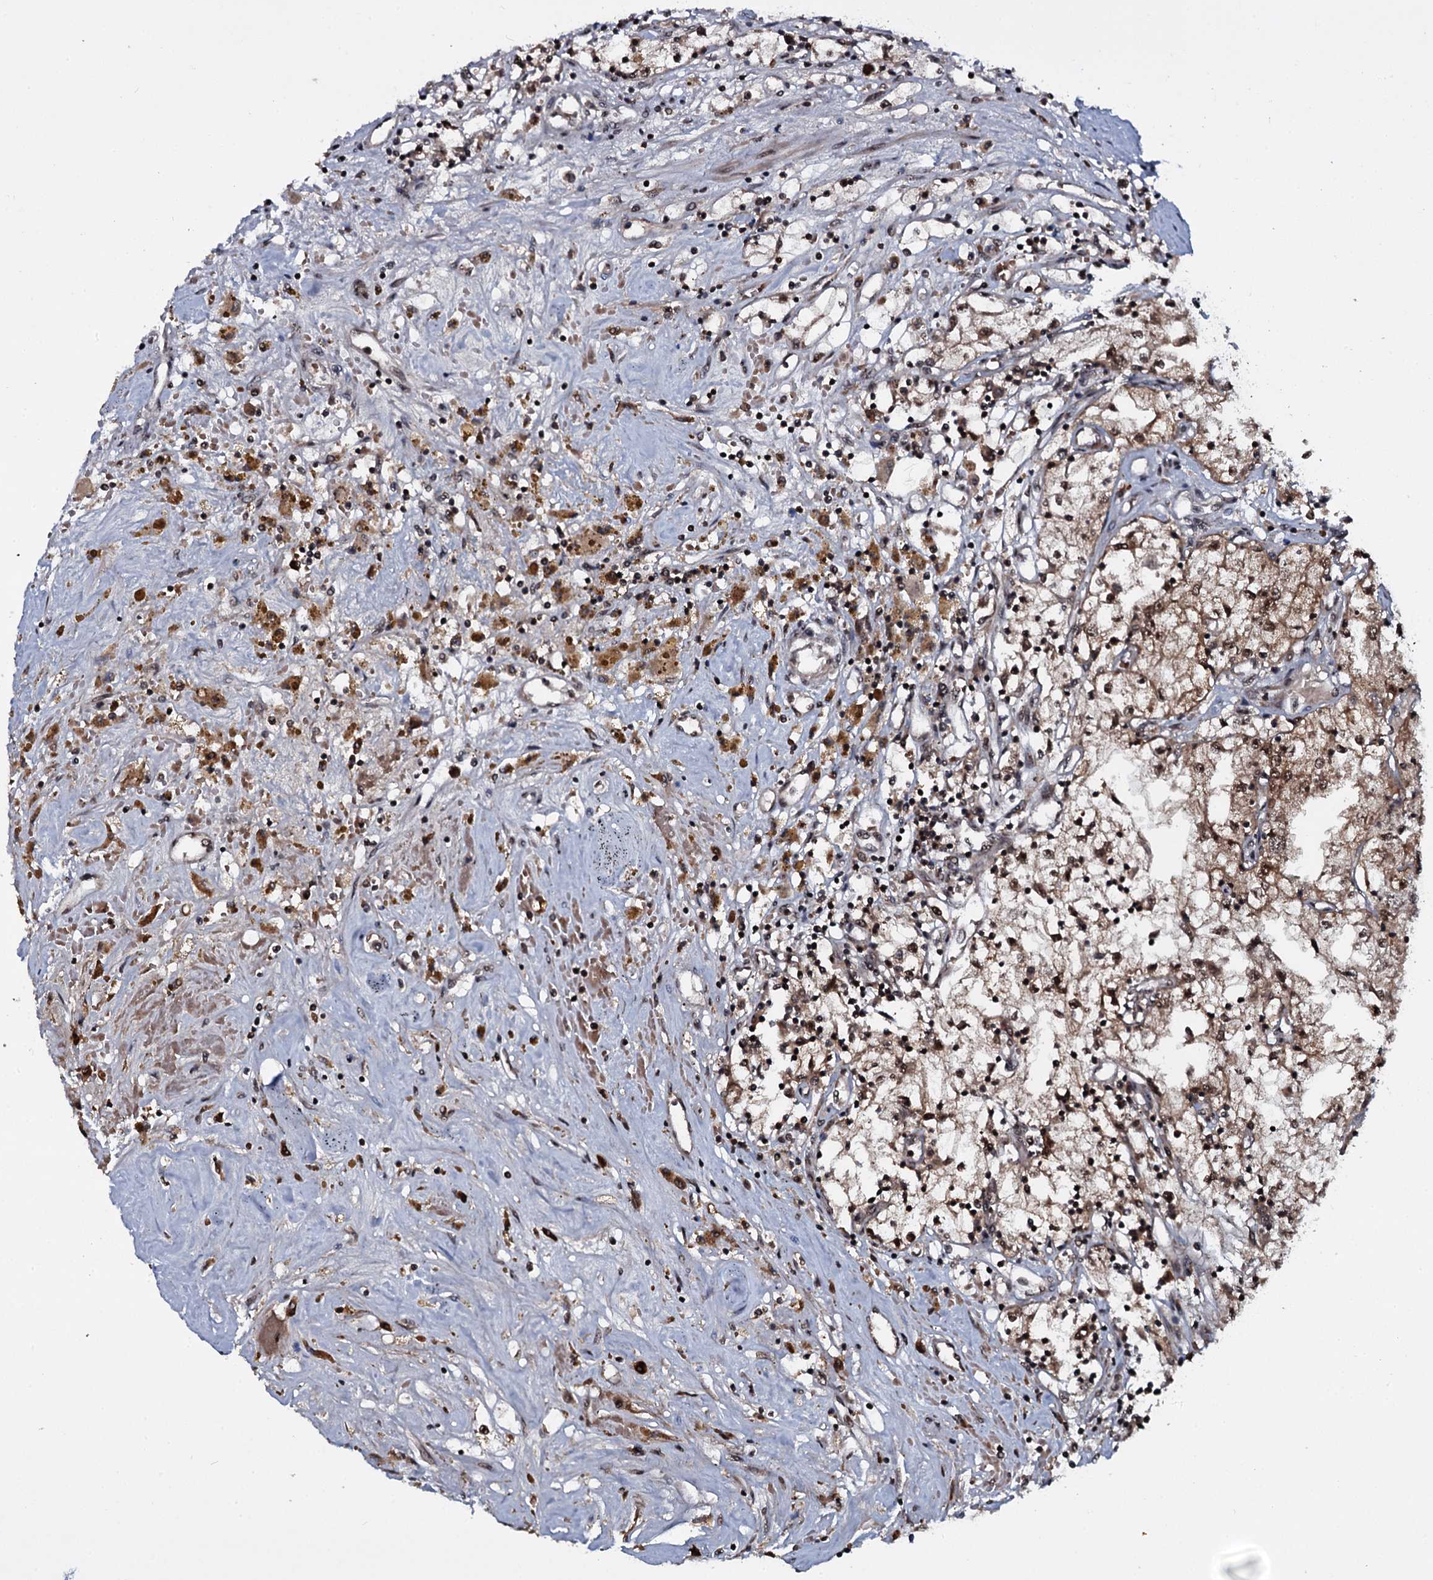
{"staining": {"intensity": "moderate", "quantity": ">75%", "location": "cytoplasmic/membranous,nuclear"}, "tissue": "renal cancer", "cell_type": "Tumor cells", "image_type": "cancer", "snomed": [{"axis": "morphology", "description": "Adenocarcinoma, NOS"}, {"axis": "topography", "description": "Kidney"}], "caption": "Renal adenocarcinoma stained with a protein marker demonstrates moderate staining in tumor cells.", "gene": "HDDC3", "patient": {"sex": "male", "age": 56}}